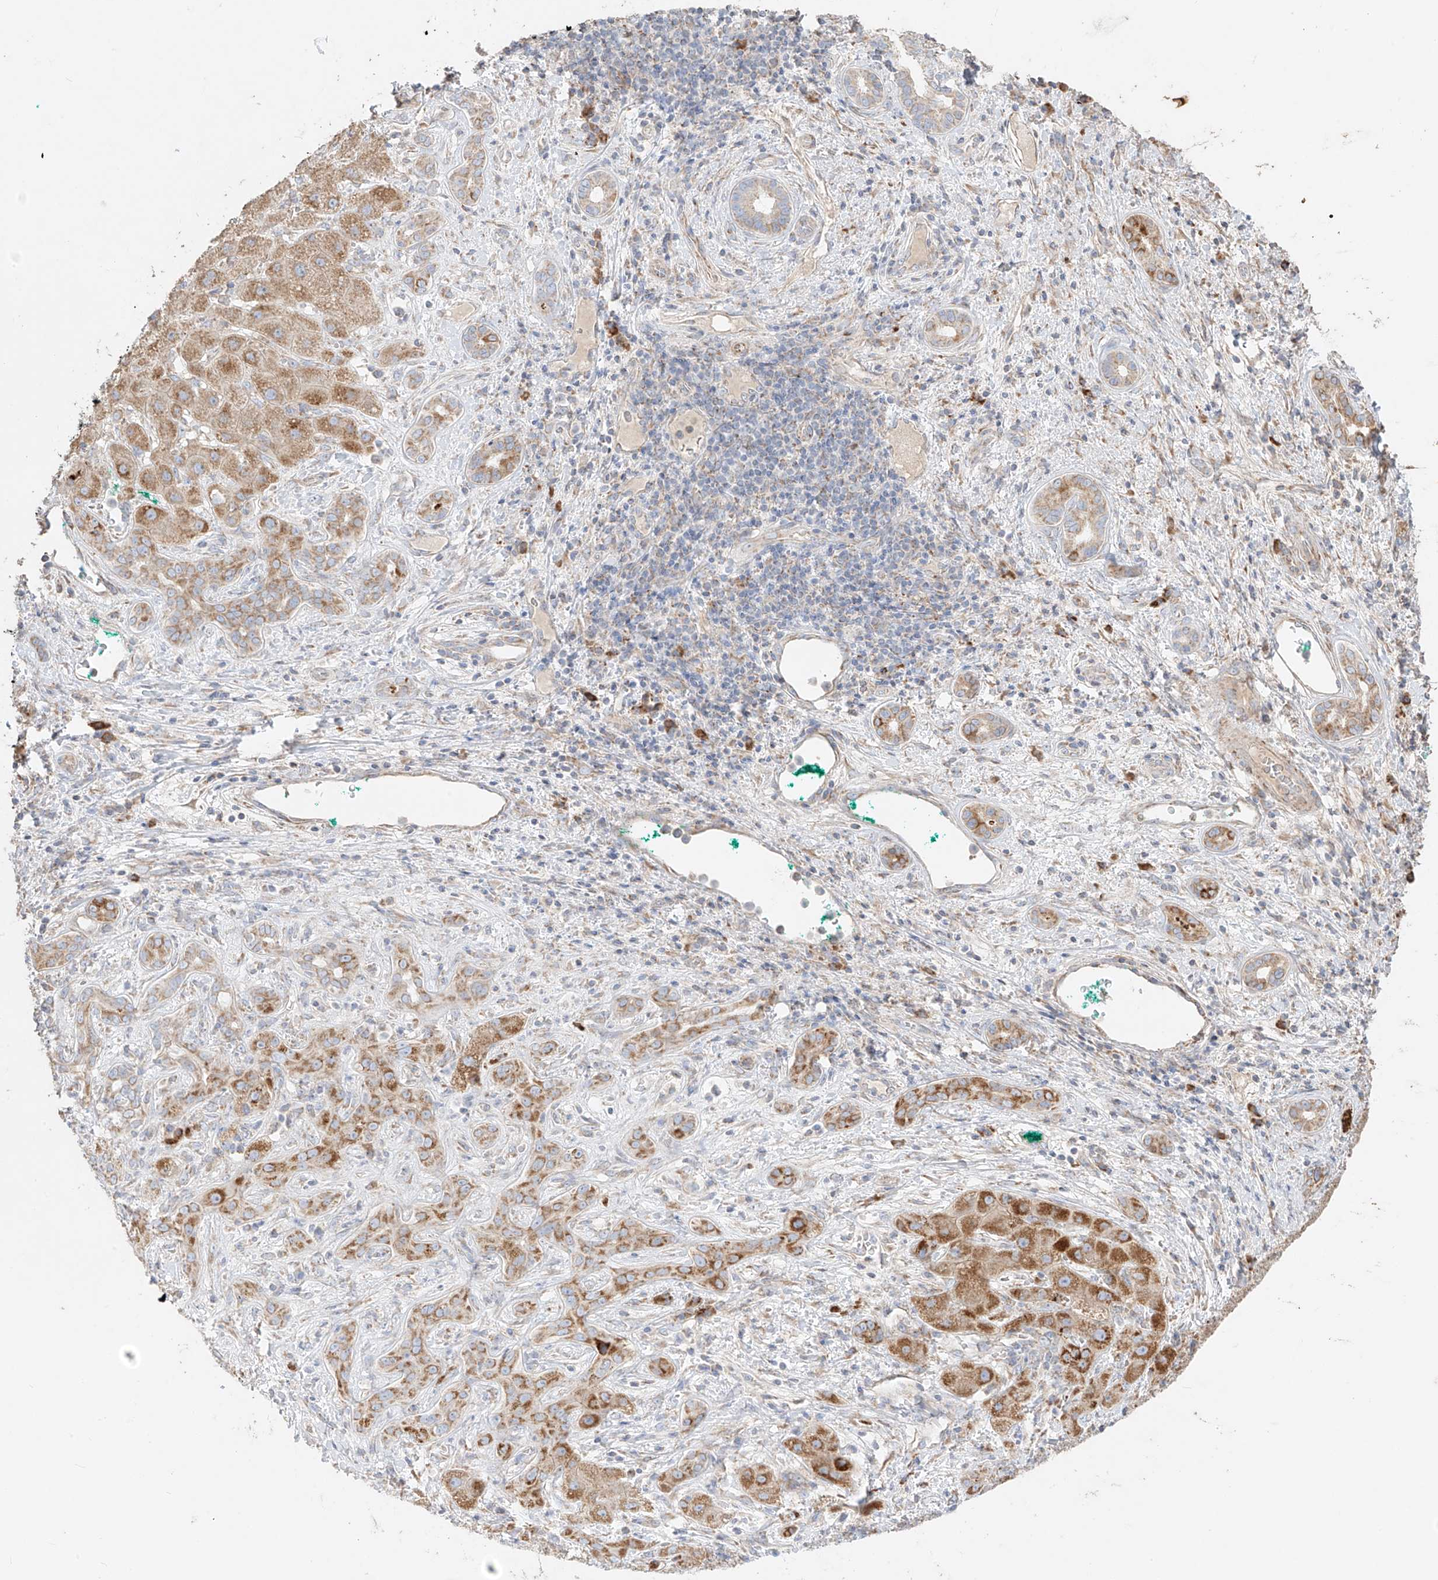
{"staining": {"intensity": "moderate", "quantity": ">75%", "location": "cytoplasmic/membranous"}, "tissue": "liver cancer", "cell_type": "Tumor cells", "image_type": "cancer", "snomed": [{"axis": "morphology", "description": "Carcinoma, Hepatocellular, NOS"}, {"axis": "topography", "description": "Liver"}], "caption": "The immunohistochemical stain highlights moderate cytoplasmic/membranous expression in tumor cells of liver cancer (hepatocellular carcinoma) tissue. Using DAB (3,3'-diaminobenzidine) (brown) and hematoxylin (blue) stains, captured at high magnification using brightfield microscopy.", "gene": "COLGALT2", "patient": {"sex": "male", "age": 65}}